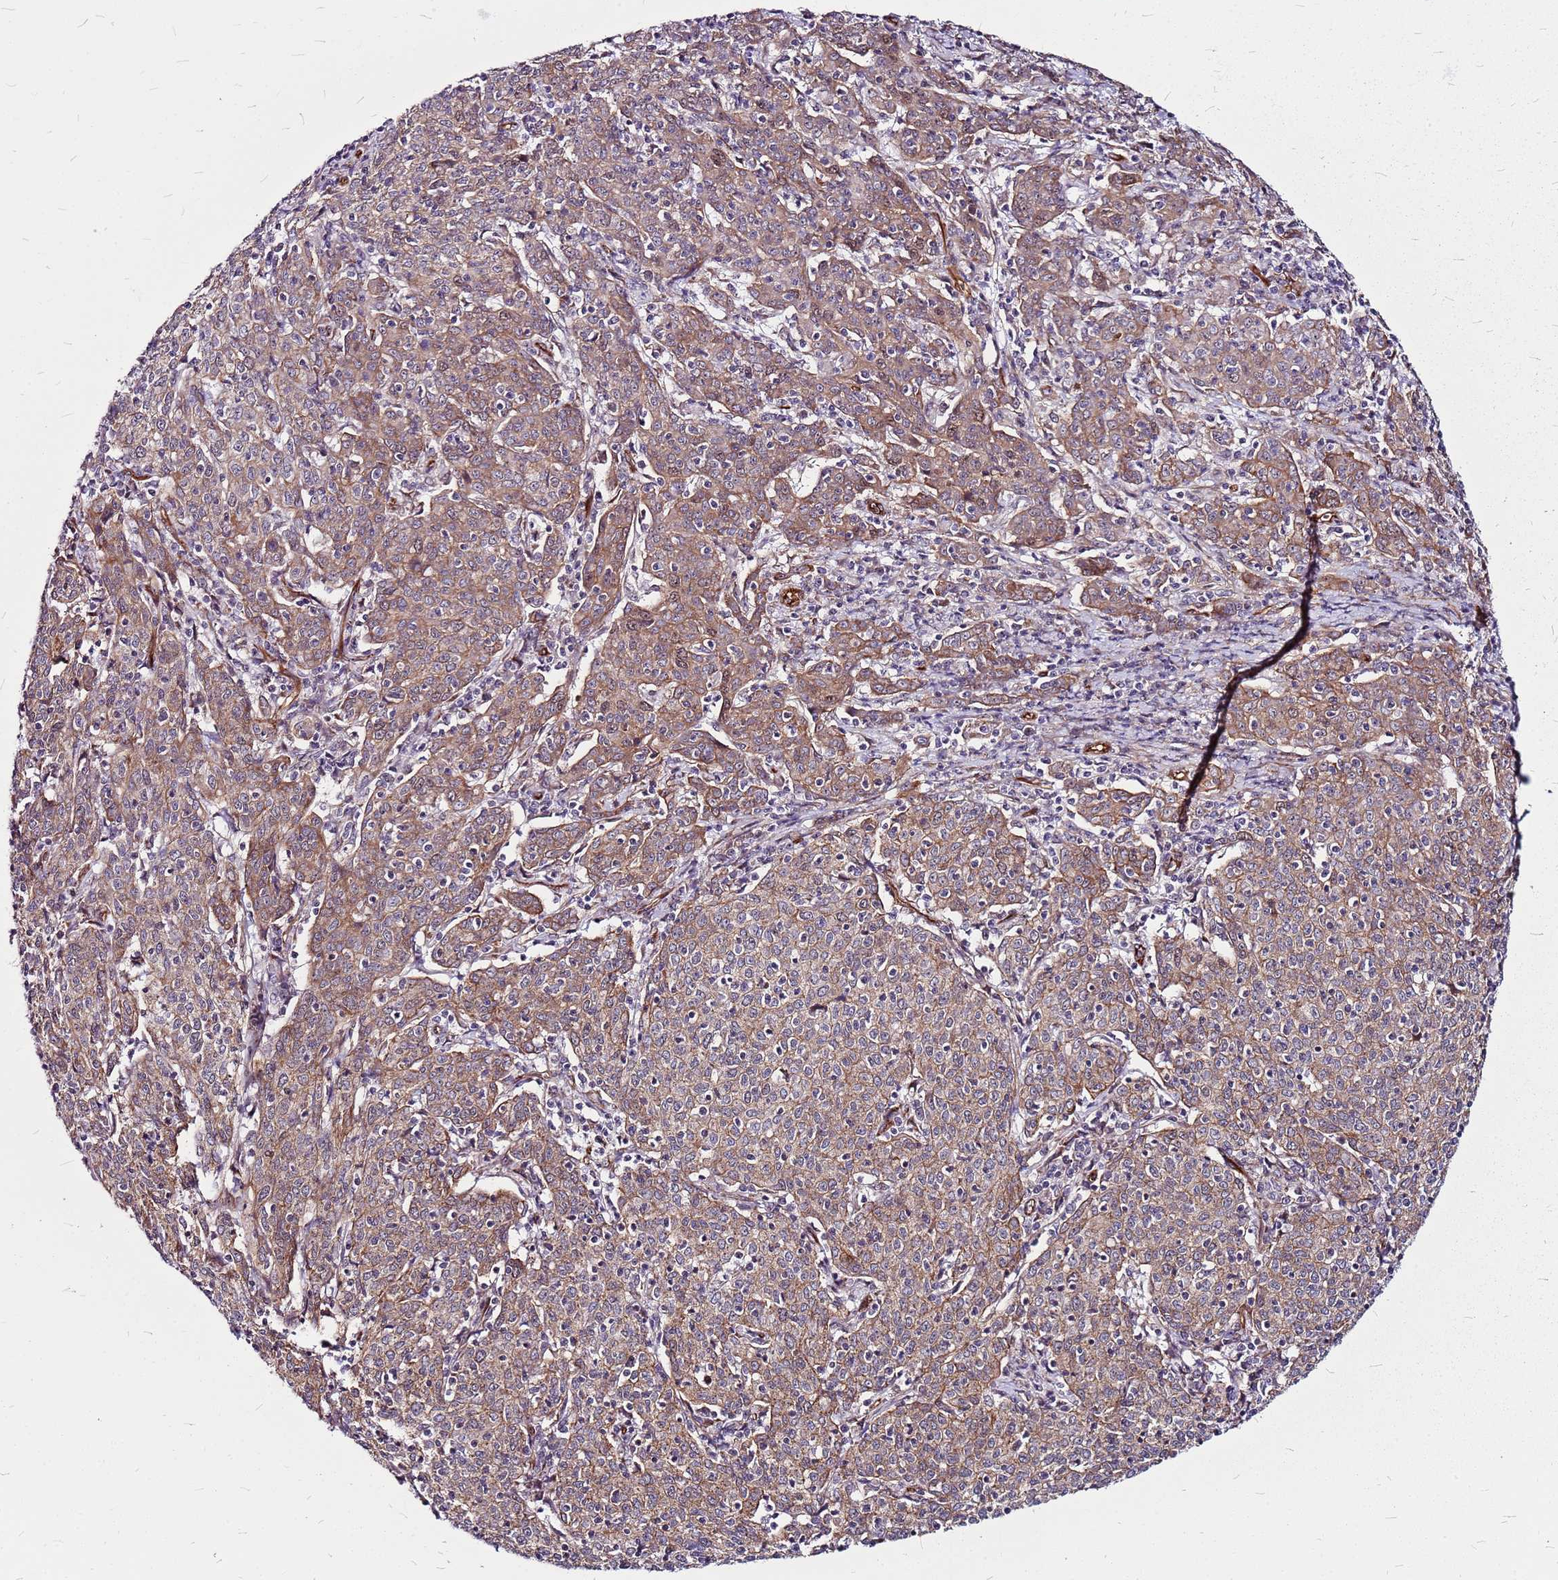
{"staining": {"intensity": "moderate", "quantity": "25%-75%", "location": "cytoplasmic/membranous"}, "tissue": "cervical cancer", "cell_type": "Tumor cells", "image_type": "cancer", "snomed": [{"axis": "morphology", "description": "Squamous cell carcinoma, NOS"}, {"axis": "topography", "description": "Cervix"}], "caption": "Immunohistochemistry (IHC) photomicrograph of cervical cancer (squamous cell carcinoma) stained for a protein (brown), which shows medium levels of moderate cytoplasmic/membranous positivity in about 25%-75% of tumor cells.", "gene": "TOPAZ1", "patient": {"sex": "female", "age": 67}}